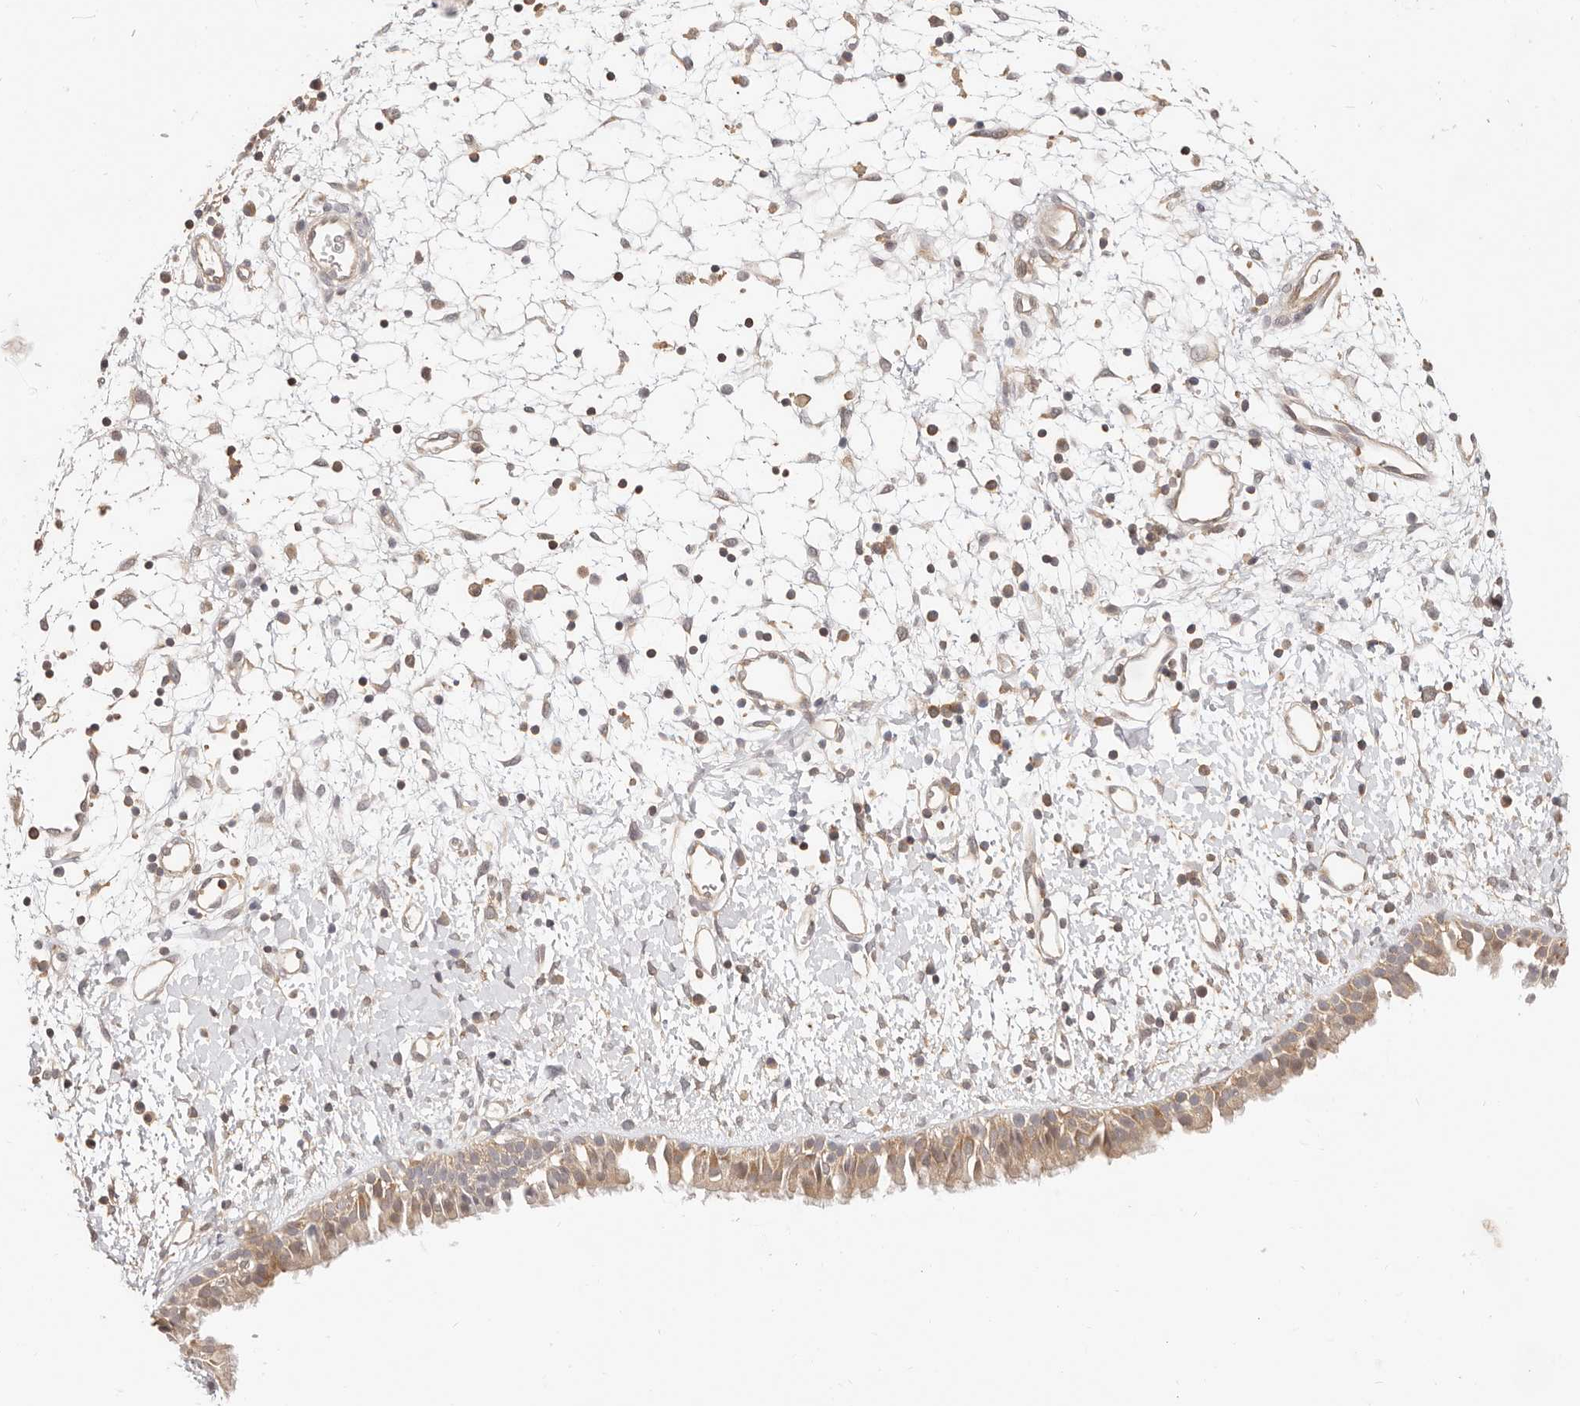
{"staining": {"intensity": "moderate", "quantity": ">75%", "location": "cytoplasmic/membranous"}, "tissue": "nasopharynx", "cell_type": "Respiratory epithelial cells", "image_type": "normal", "snomed": [{"axis": "morphology", "description": "Normal tissue, NOS"}, {"axis": "topography", "description": "Nasopharynx"}], "caption": "Respiratory epithelial cells display moderate cytoplasmic/membranous staining in about >75% of cells in unremarkable nasopharynx.", "gene": "DTNBP1", "patient": {"sex": "male", "age": 22}}